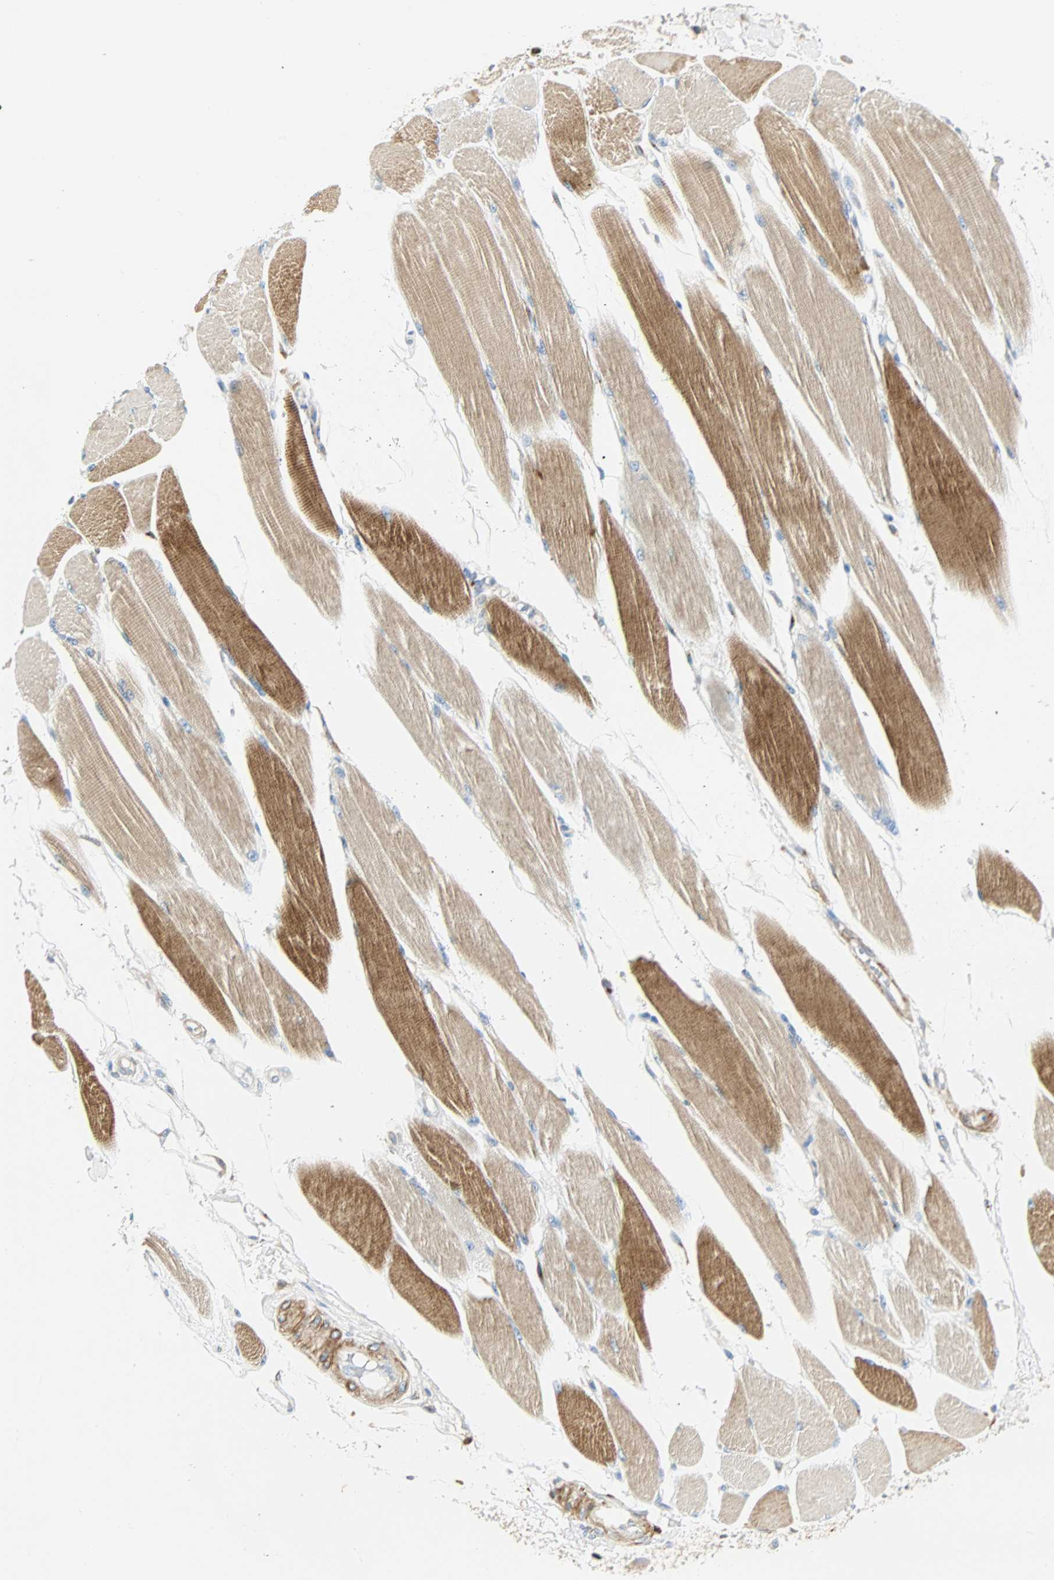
{"staining": {"intensity": "moderate", "quantity": "<25%", "location": "cytoplasmic/membranous"}, "tissue": "skeletal muscle", "cell_type": "Myocytes", "image_type": "normal", "snomed": [{"axis": "morphology", "description": "Normal tissue, NOS"}, {"axis": "topography", "description": "Skeletal muscle"}, {"axis": "topography", "description": "Peripheral nerve tissue"}], "caption": "Protein positivity by IHC exhibits moderate cytoplasmic/membranous staining in approximately <25% of myocytes in benign skeletal muscle. (DAB = brown stain, brightfield microscopy at high magnification).", "gene": "FMNL1", "patient": {"sex": "female", "age": 84}}